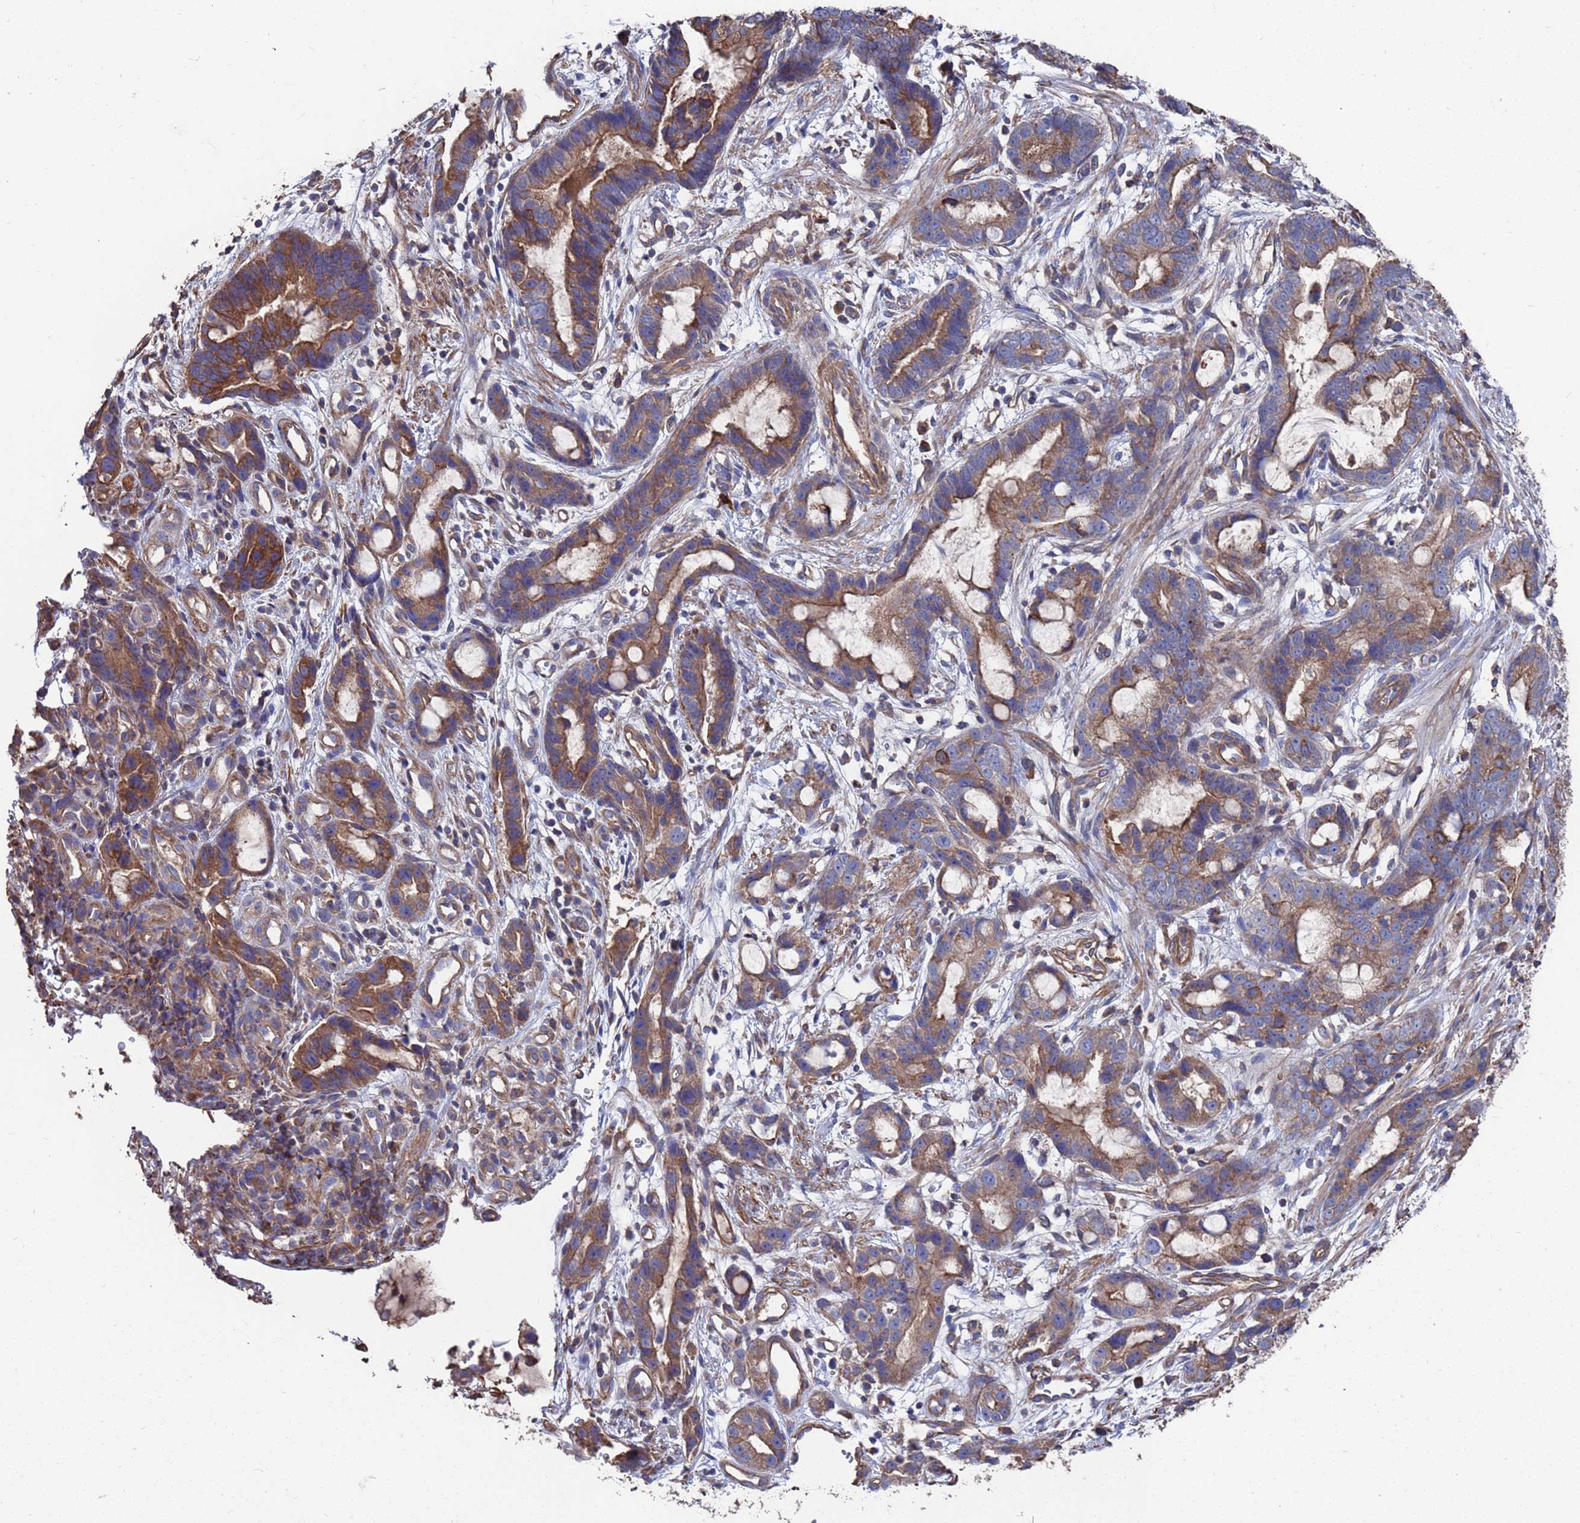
{"staining": {"intensity": "moderate", "quantity": ">75%", "location": "cytoplasmic/membranous"}, "tissue": "stomach cancer", "cell_type": "Tumor cells", "image_type": "cancer", "snomed": [{"axis": "morphology", "description": "Adenocarcinoma, NOS"}, {"axis": "topography", "description": "Stomach"}], "caption": "Protein analysis of stomach cancer (adenocarcinoma) tissue shows moderate cytoplasmic/membranous positivity in approximately >75% of tumor cells.", "gene": "PYCR1", "patient": {"sex": "male", "age": 55}}